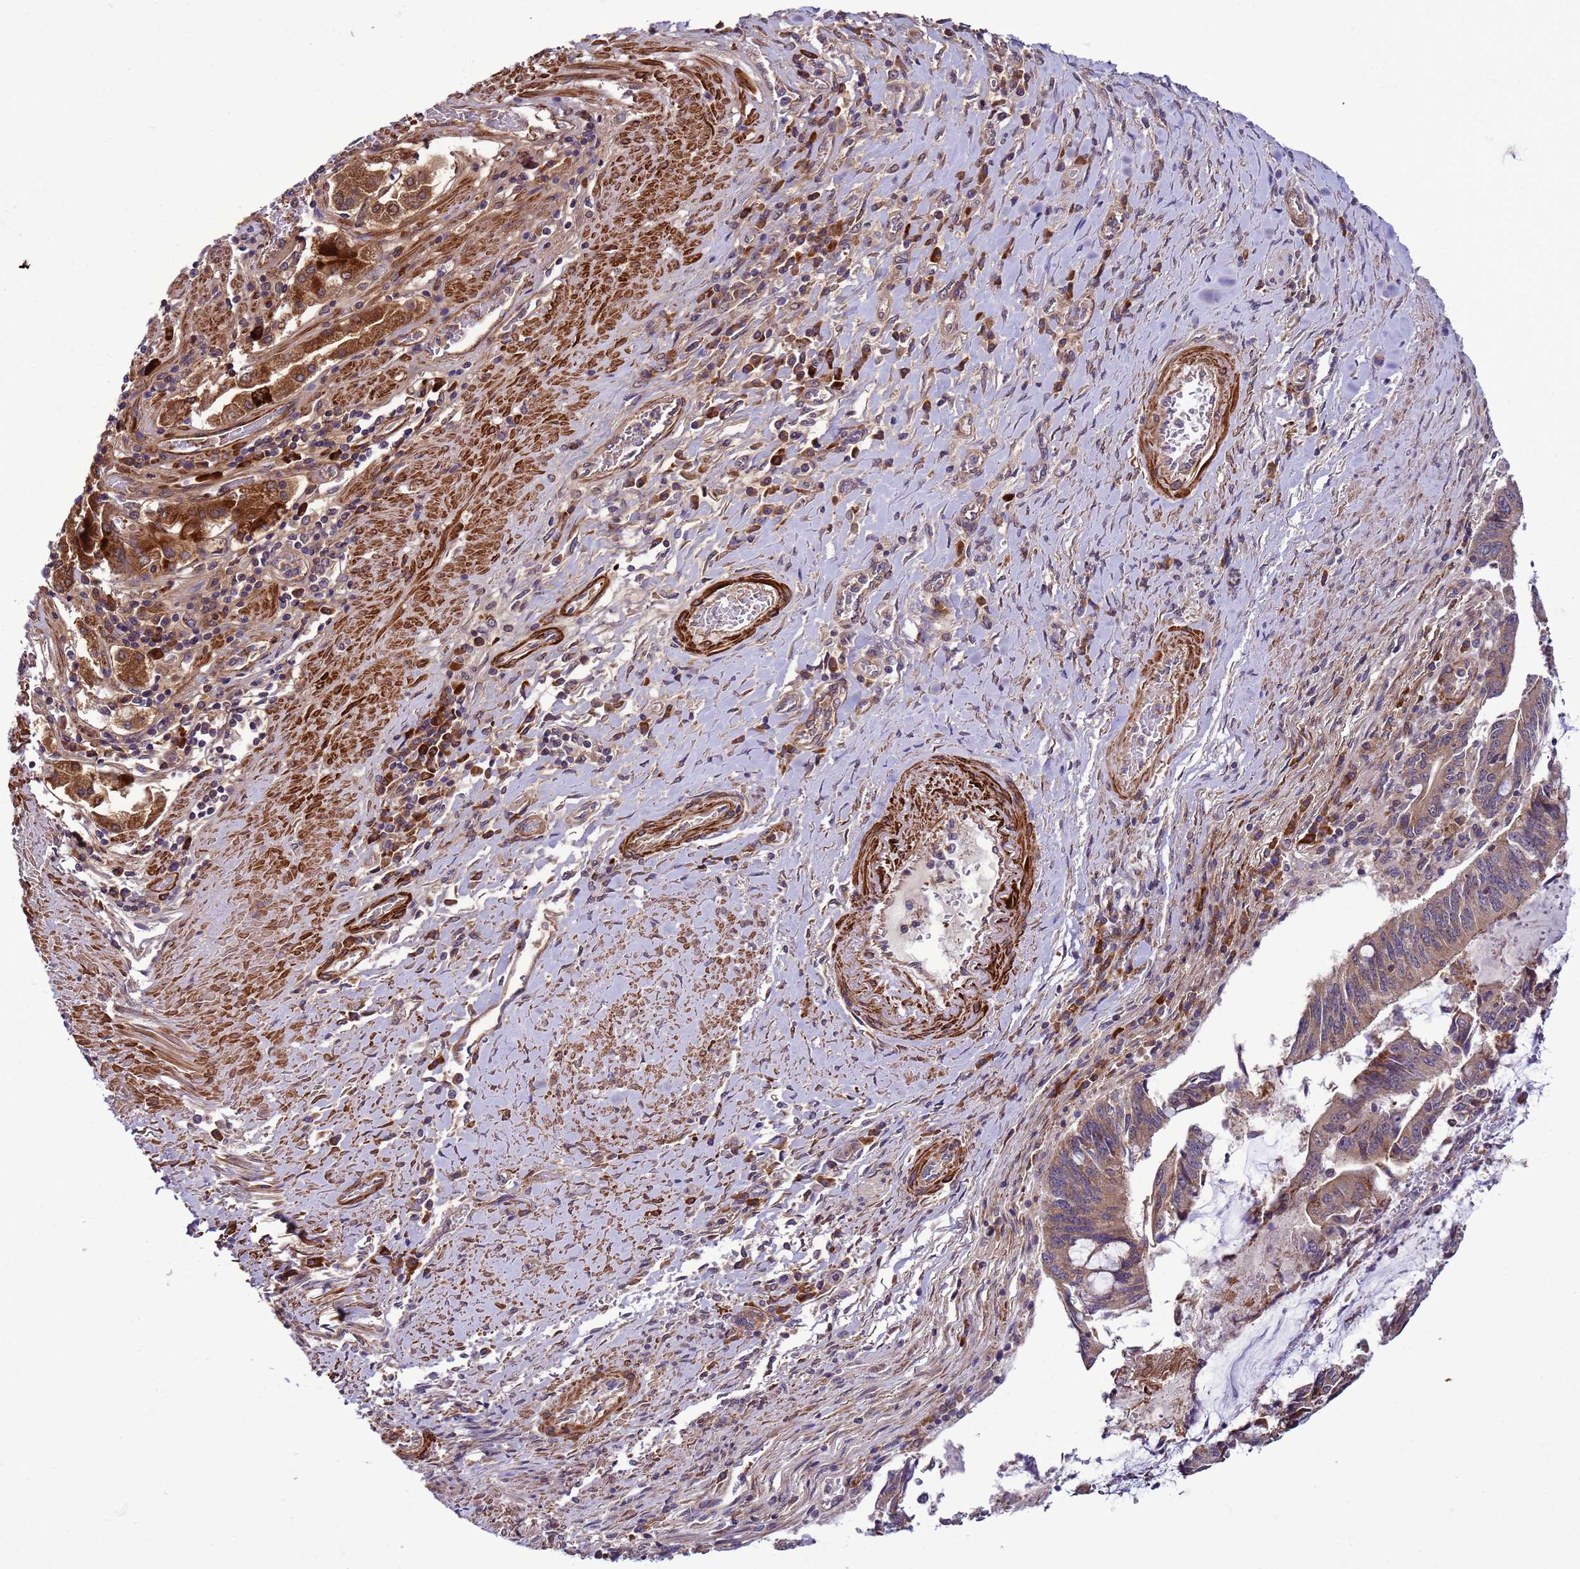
{"staining": {"intensity": "moderate", "quantity": ">75%", "location": "cytoplasmic/membranous"}, "tissue": "pancreatic cancer", "cell_type": "Tumor cells", "image_type": "cancer", "snomed": [{"axis": "morphology", "description": "Adenocarcinoma, NOS"}, {"axis": "topography", "description": "Pancreas"}], "caption": "The photomicrograph displays staining of pancreatic adenocarcinoma, revealing moderate cytoplasmic/membranous protein expression (brown color) within tumor cells.", "gene": "GEN1", "patient": {"sex": "female", "age": 50}}